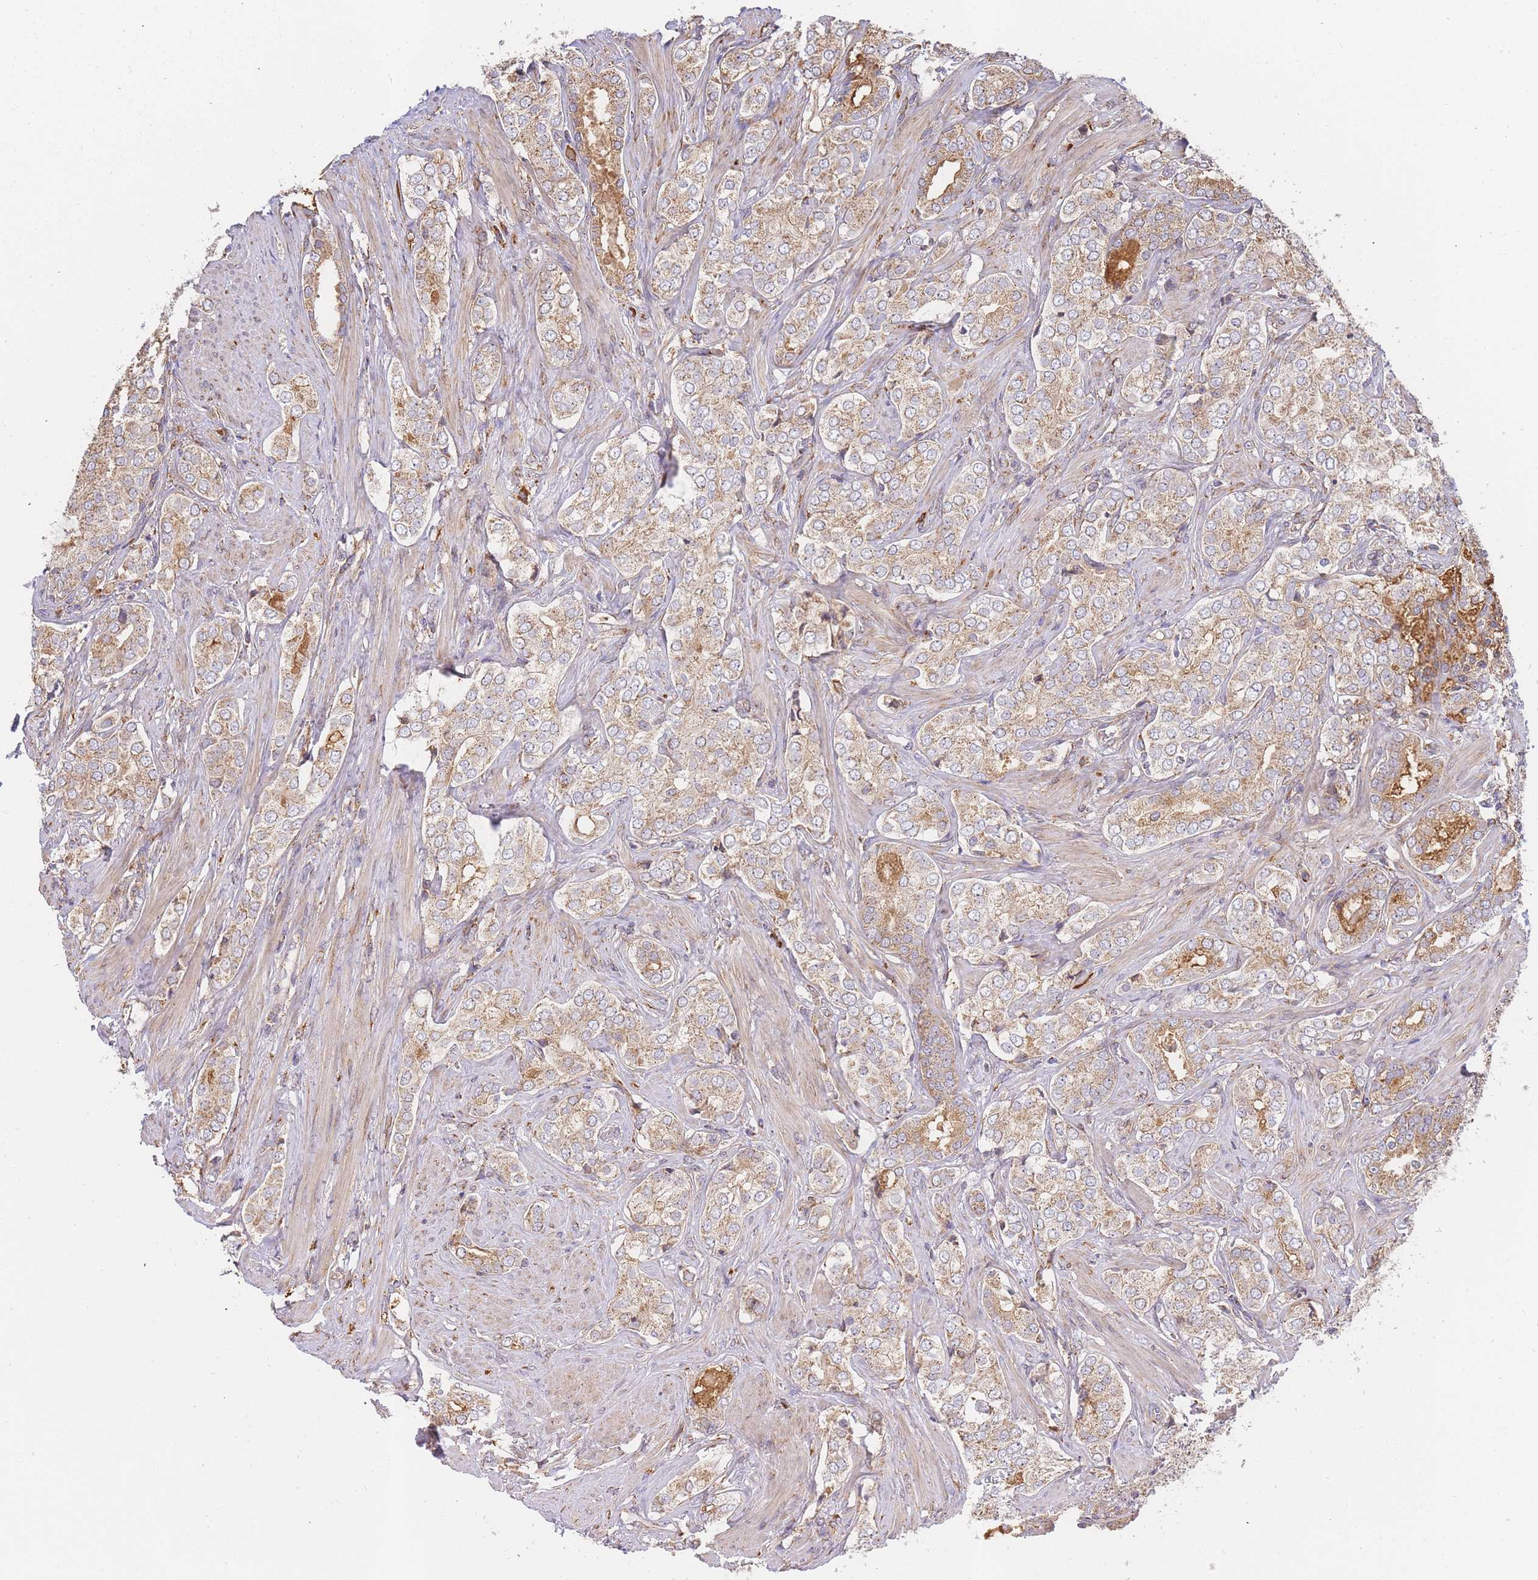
{"staining": {"intensity": "moderate", "quantity": ">75%", "location": "cytoplasmic/membranous"}, "tissue": "prostate cancer", "cell_type": "Tumor cells", "image_type": "cancer", "snomed": [{"axis": "morphology", "description": "Adenocarcinoma, High grade"}, {"axis": "topography", "description": "Prostate"}], "caption": "High-grade adenocarcinoma (prostate) tissue reveals moderate cytoplasmic/membranous positivity in approximately >75% of tumor cells", "gene": "ADCY9", "patient": {"sex": "male", "age": 71}}